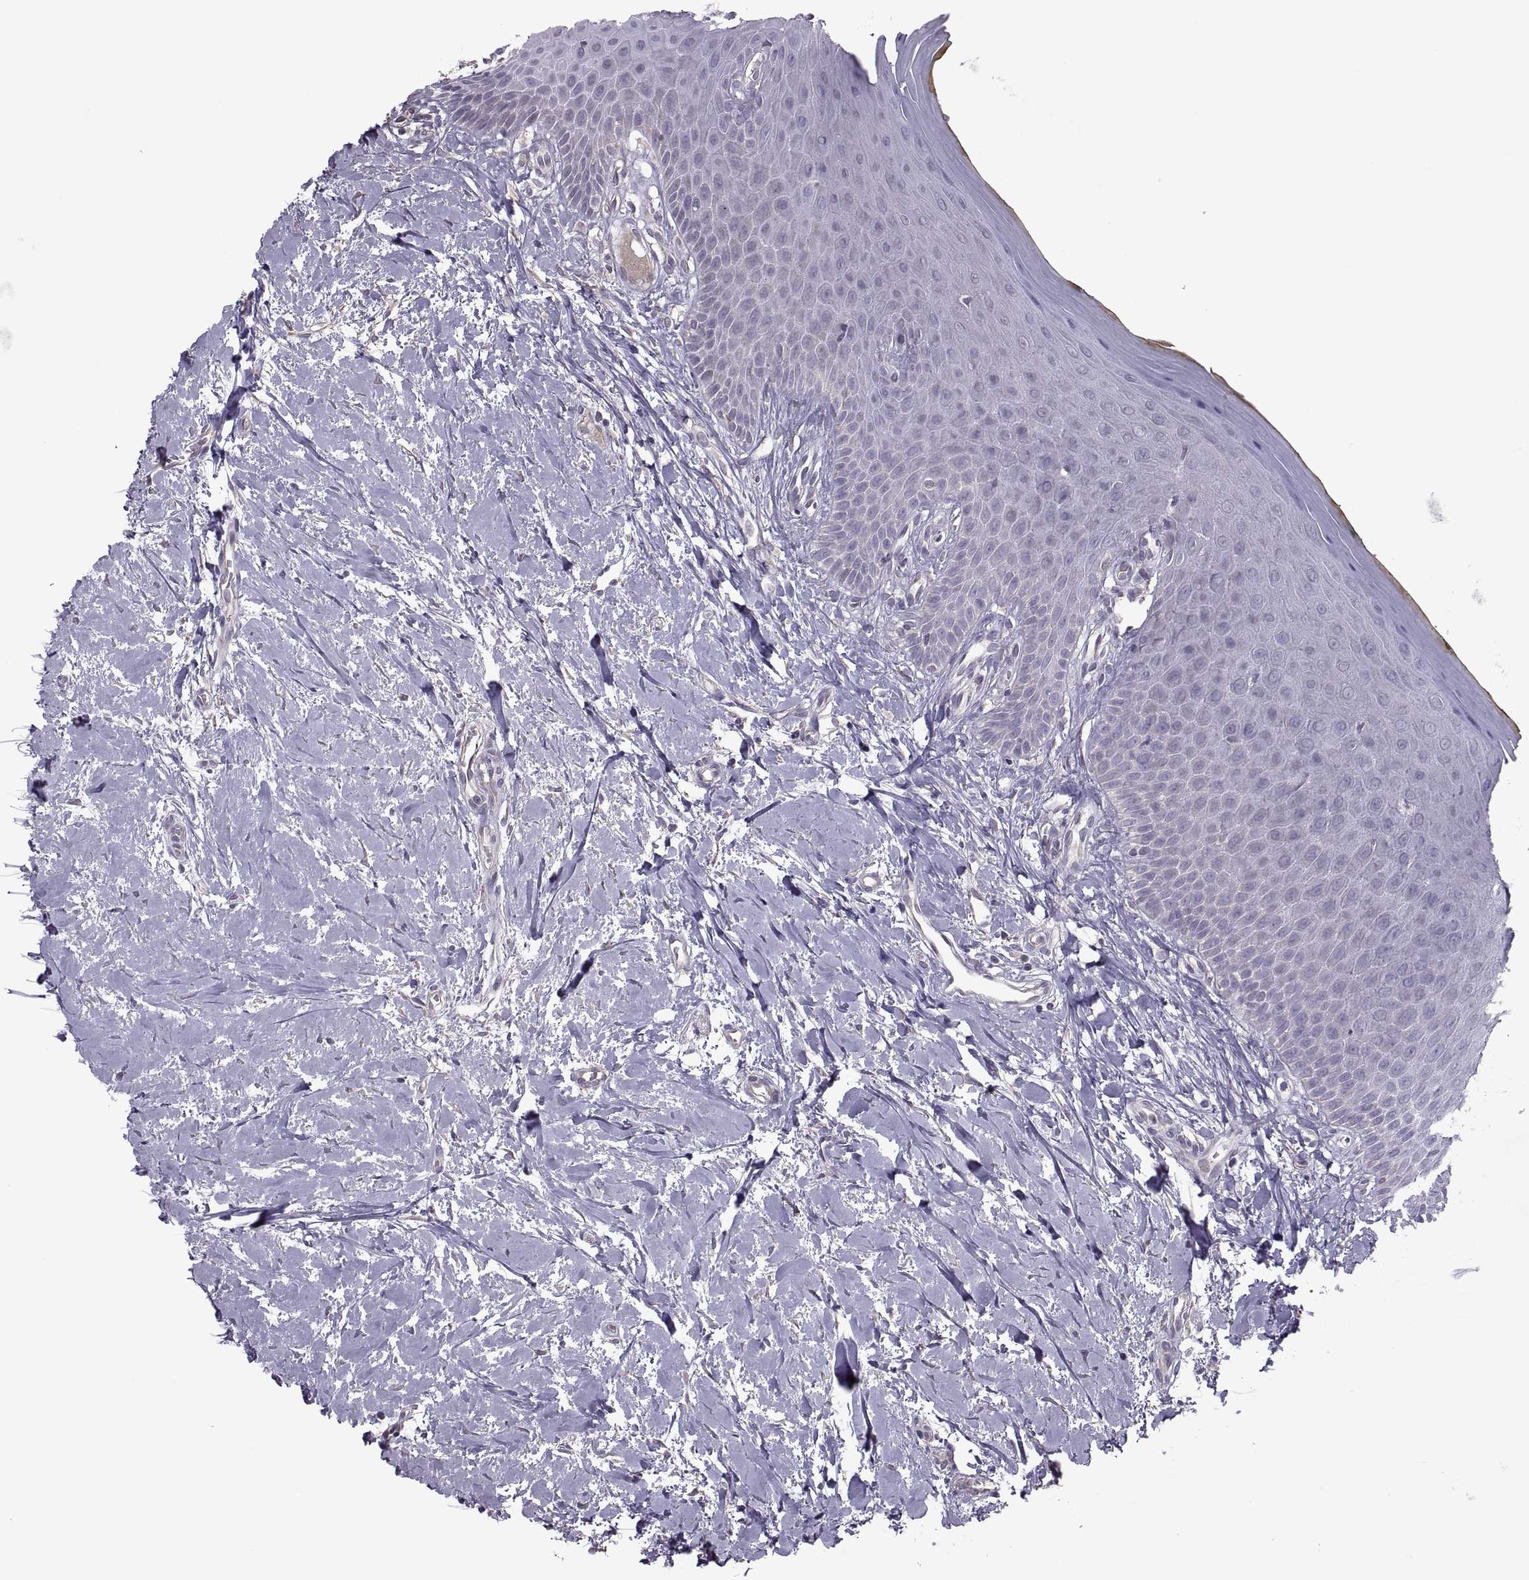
{"staining": {"intensity": "negative", "quantity": "none", "location": "none"}, "tissue": "oral mucosa", "cell_type": "Squamous epithelial cells", "image_type": "normal", "snomed": [{"axis": "morphology", "description": "Normal tissue, NOS"}, {"axis": "topography", "description": "Oral tissue"}], "caption": "IHC of unremarkable oral mucosa shows no staining in squamous epithelial cells.", "gene": "ODF3", "patient": {"sex": "female", "age": 43}}